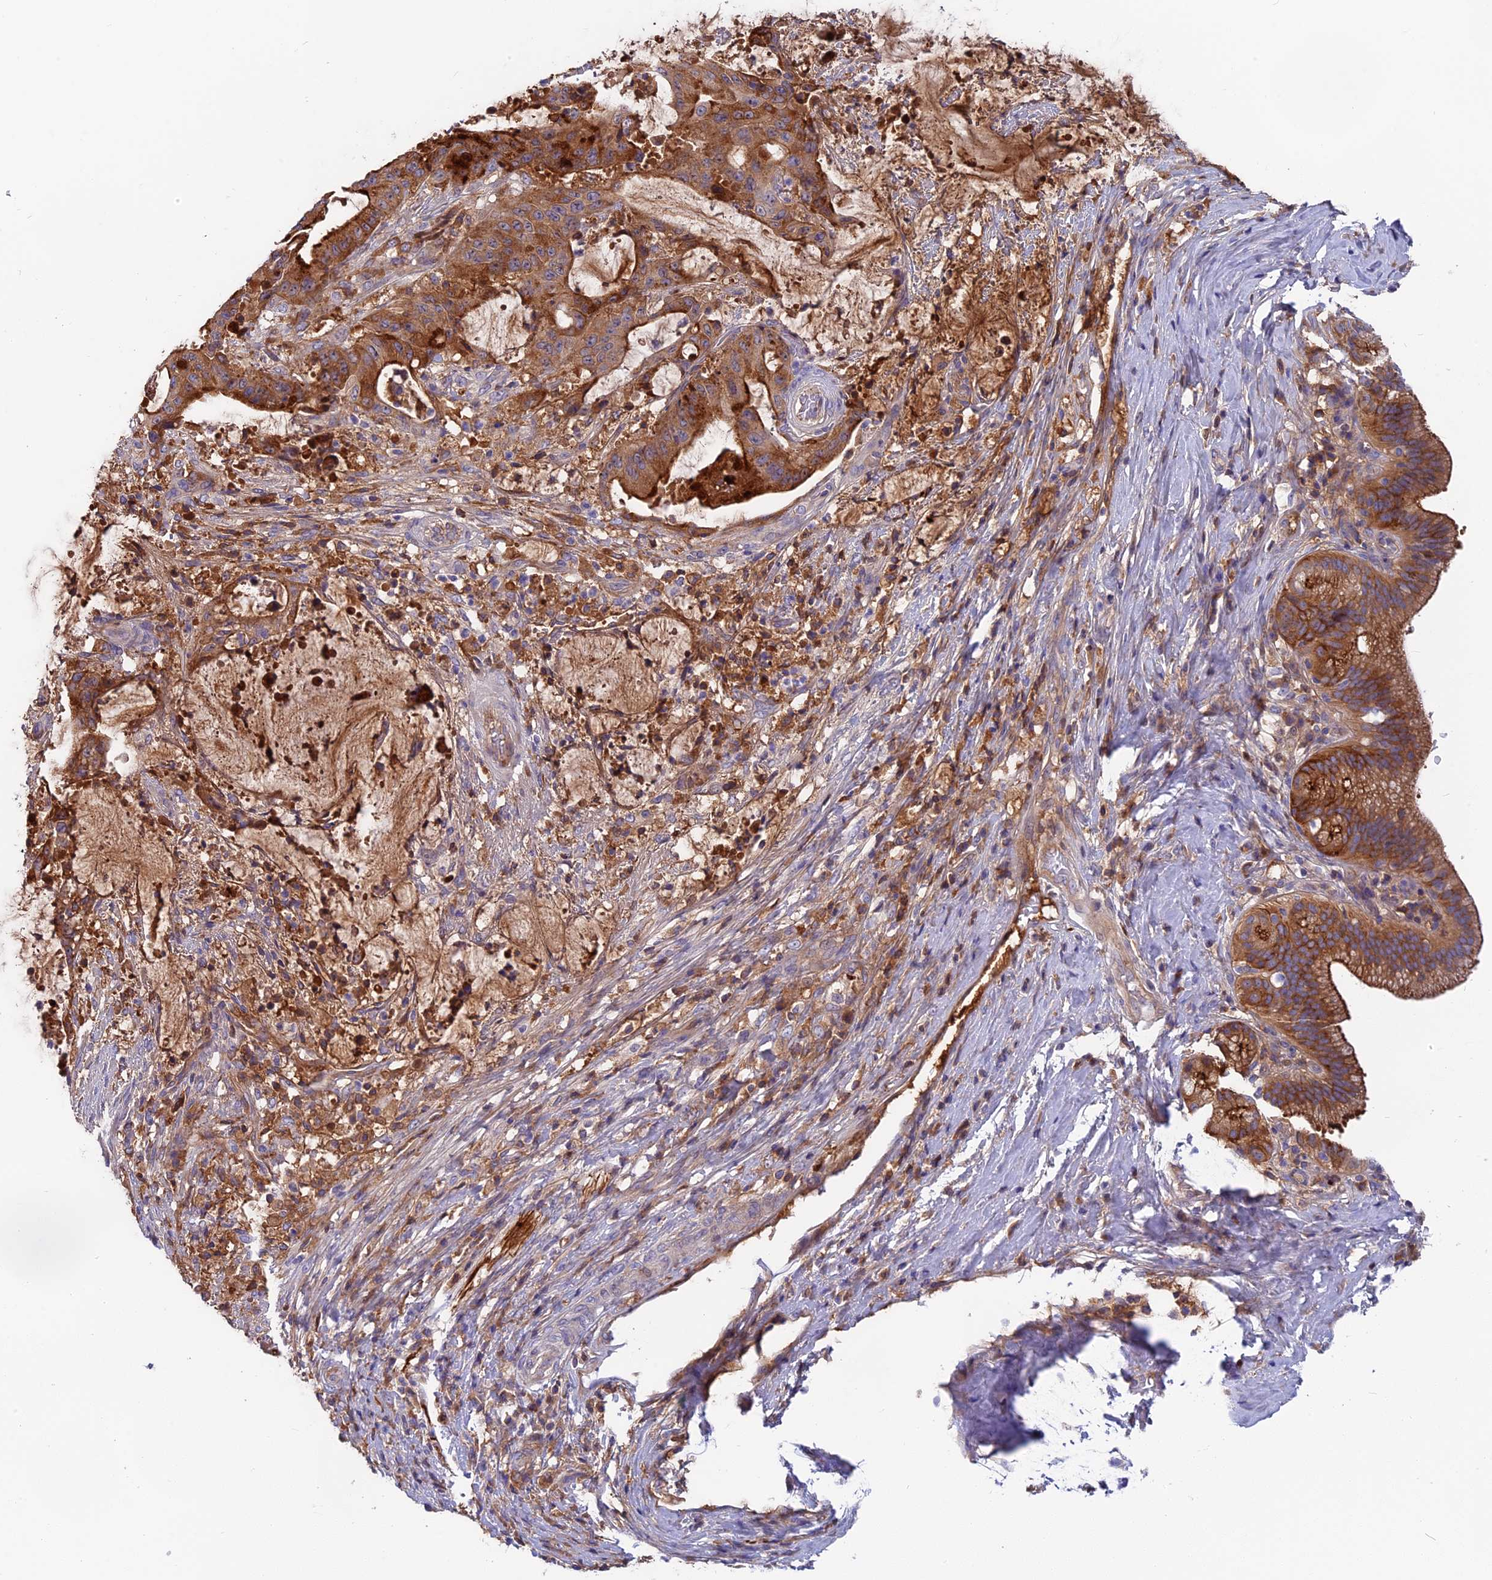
{"staining": {"intensity": "moderate", "quantity": ">75%", "location": "cytoplasmic/membranous"}, "tissue": "liver cancer", "cell_type": "Tumor cells", "image_type": "cancer", "snomed": [{"axis": "morphology", "description": "Normal tissue, NOS"}, {"axis": "morphology", "description": "Cholangiocarcinoma"}, {"axis": "topography", "description": "Liver"}, {"axis": "topography", "description": "Peripheral nerve tissue"}], "caption": "A high-resolution micrograph shows immunohistochemistry staining of cholangiocarcinoma (liver), which displays moderate cytoplasmic/membranous expression in approximately >75% of tumor cells. Immunohistochemistry stains the protein in brown and the nuclei are stained blue.", "gene": "TENT4B", "patient": {"sex": "female", "age": 73}}